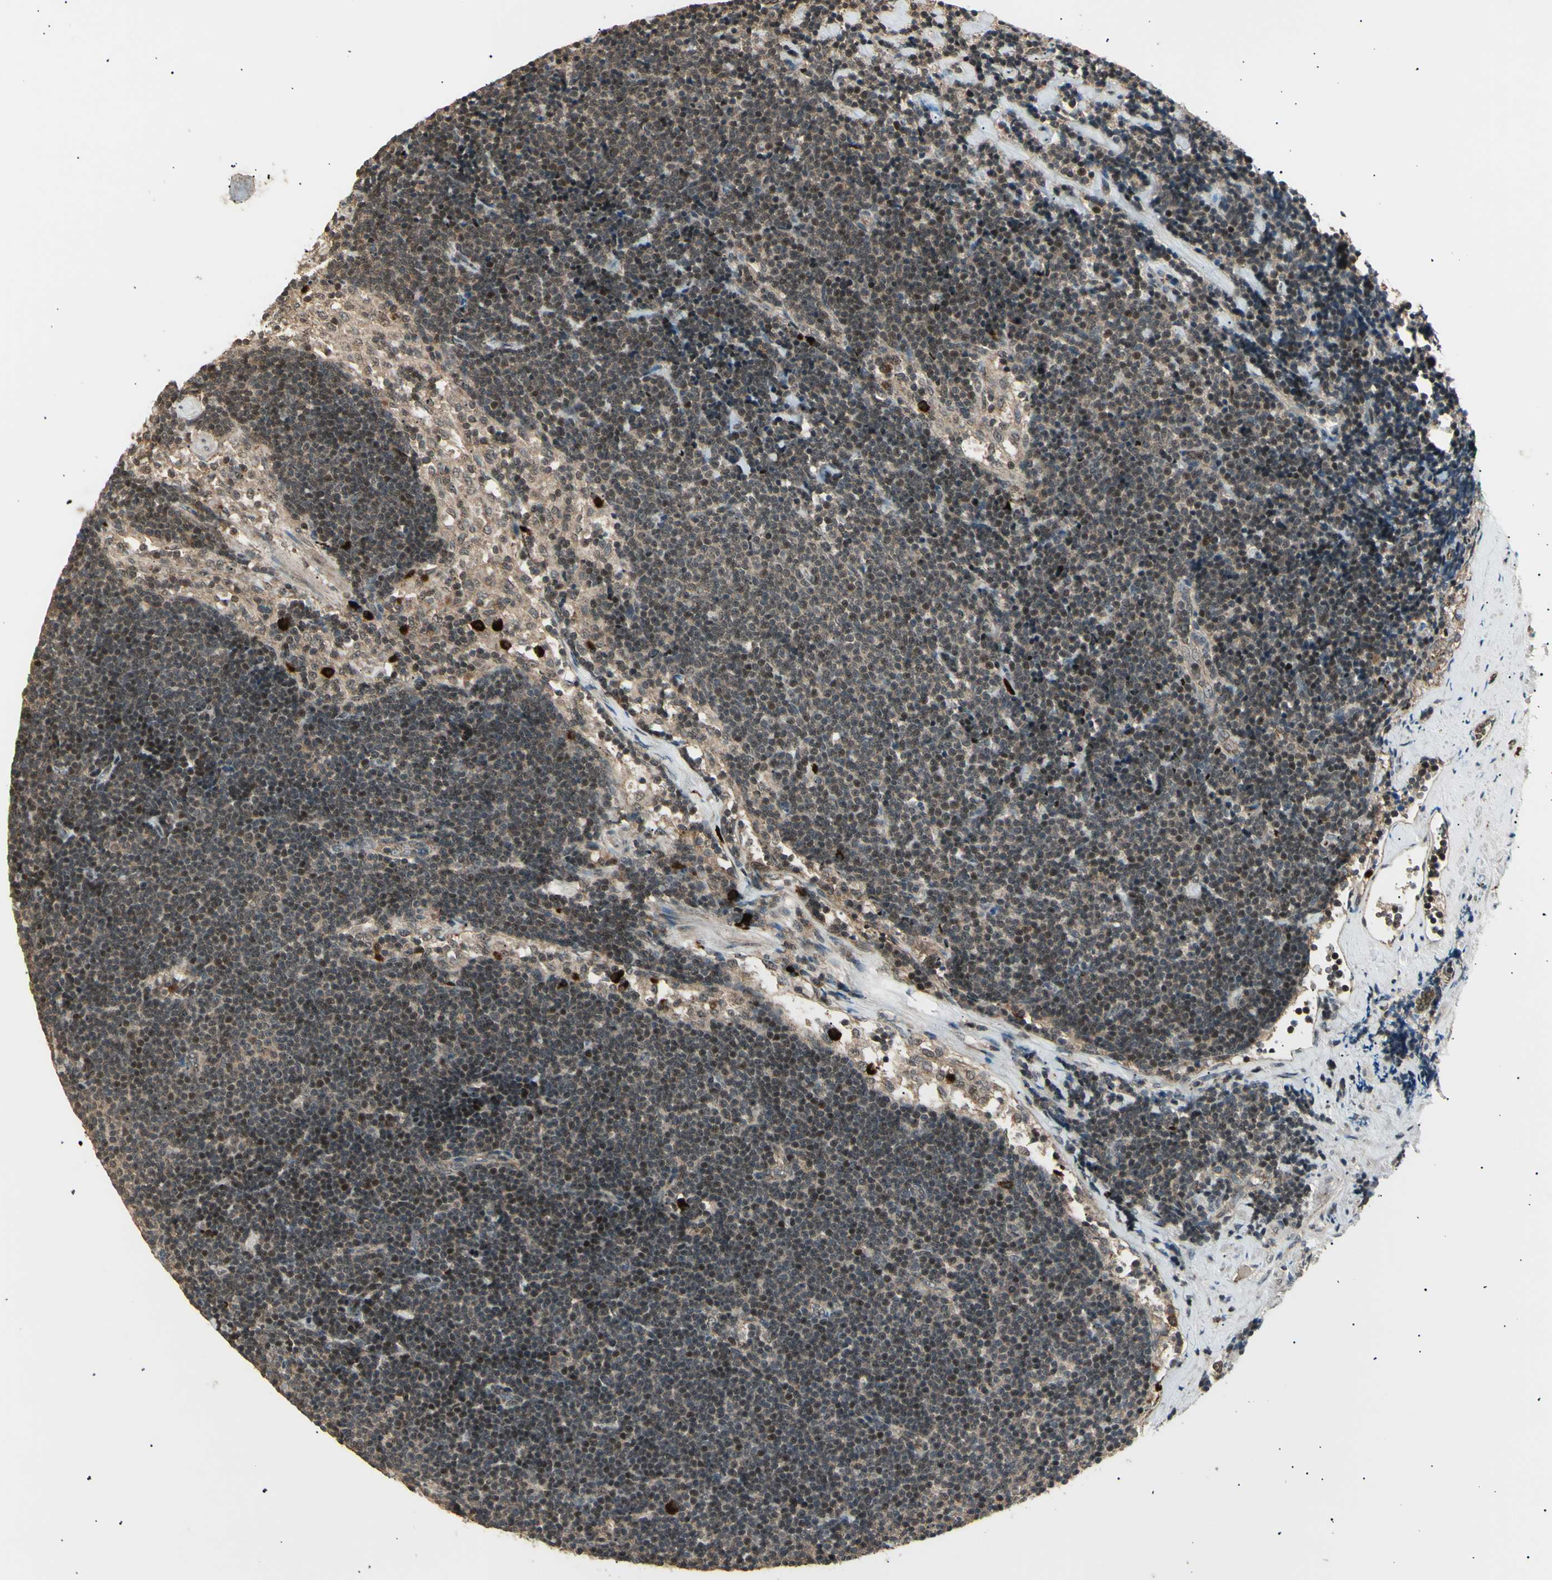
{"staining": {"intensity": "weak", "quantity": ">75%", "location": "cytoplasmic/membranous,nuclear"}, "tissue": "lymph node", "cell_type": "Germinal center cells", "image_type": "normal", "snomed": [{"axis": "morphology", "description": "Normal tissue, NOS"}, {"axis": "topography", "description": "Lymph node"}], "caption": "Immunohistochemical staining of normal lymph node demonstrates weak cytoplasmic/membranous,nuclear protein positivity in approximately >75% of germinal center cells. (DAB IHC, brown staining for protein, blue staining for nuclei).", "gene": "NUAK2", "patient": {"sex": "male", "age": 63}}